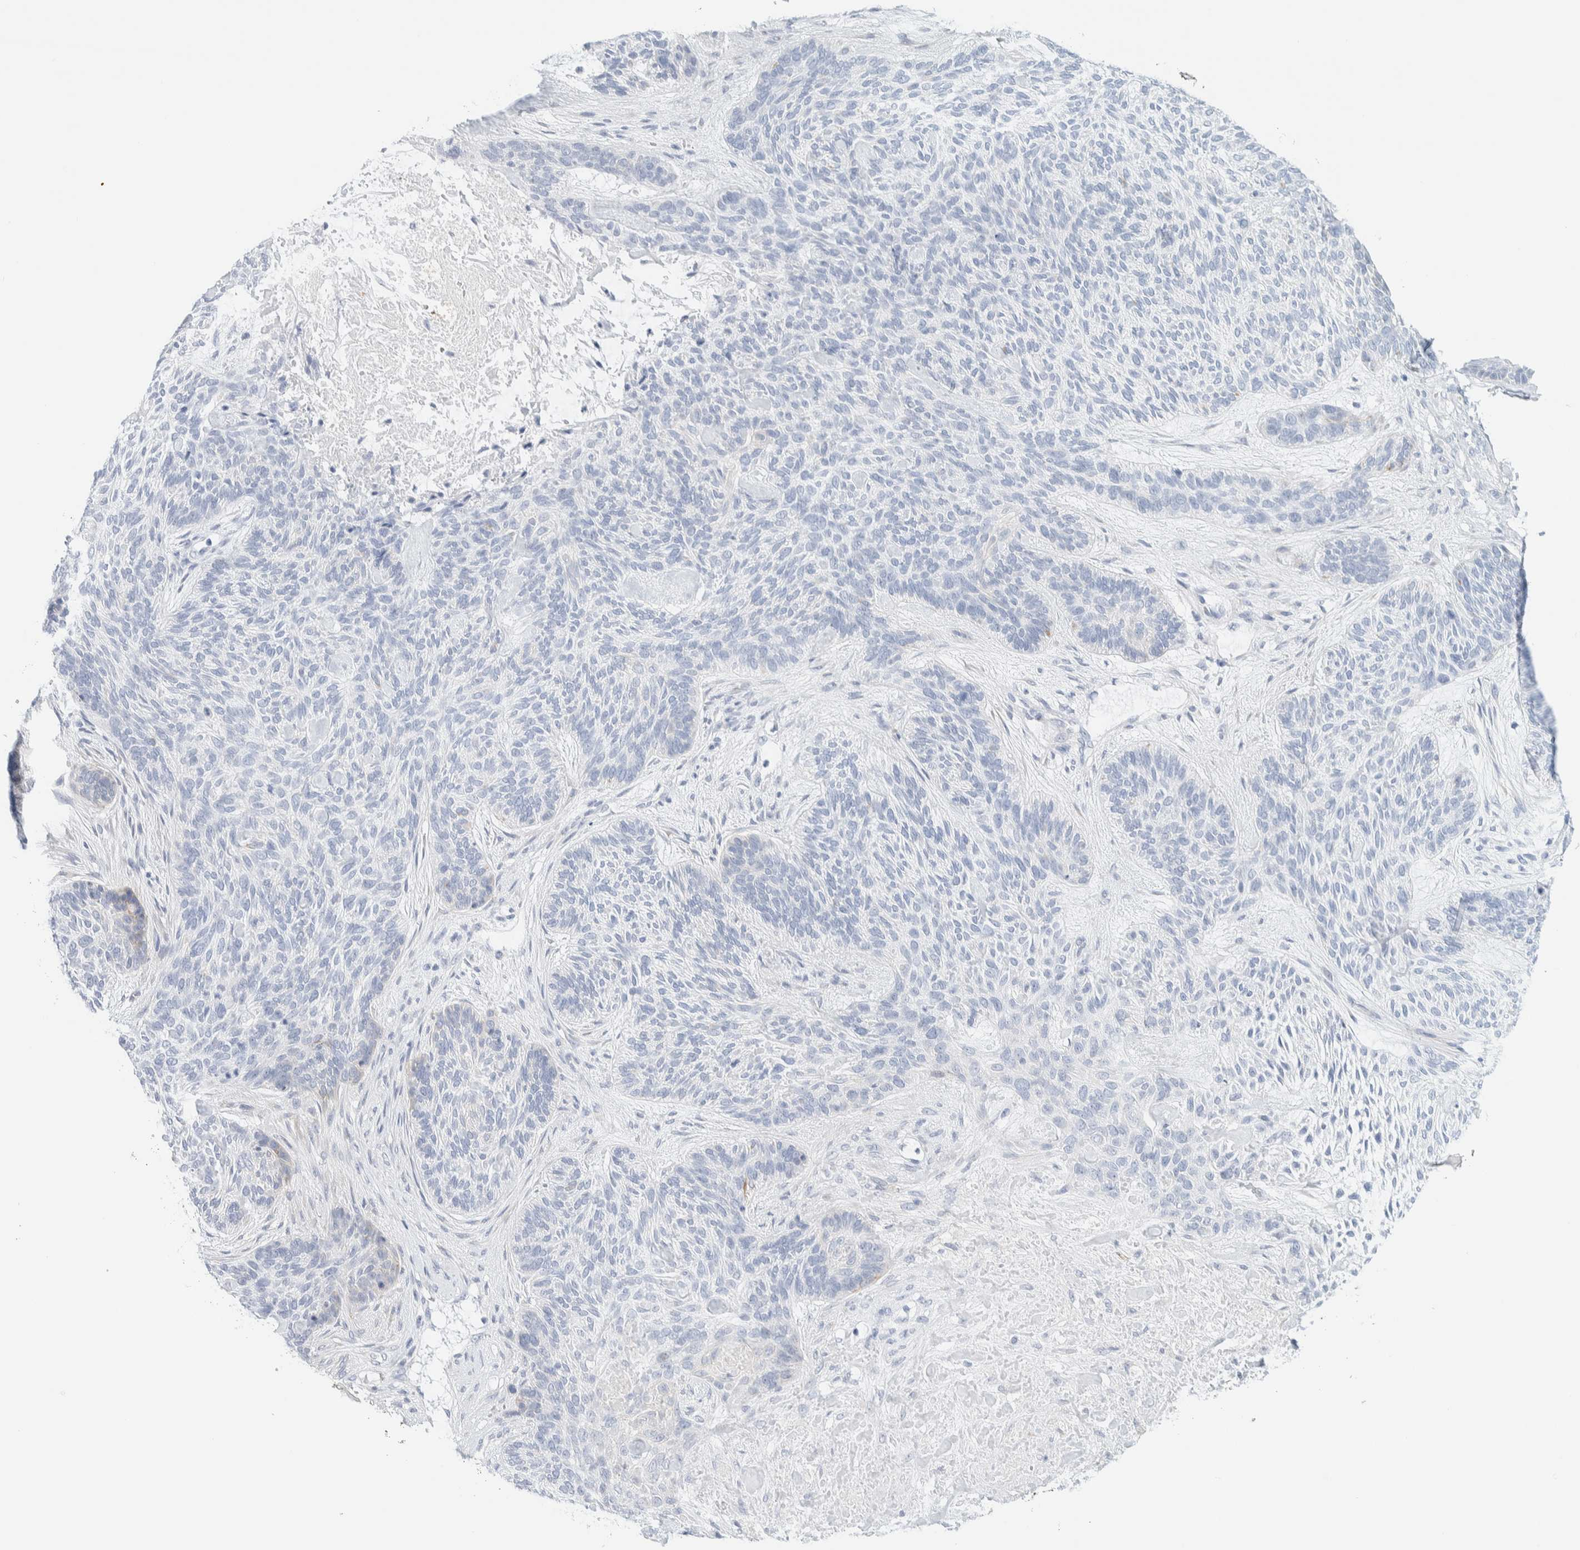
{"staining": {"intensity": "negative", "quantity": "none", "location": "none"}, "tissue": "skin cancer", "cell_type": "Tumor cells", "image_type": "cancer", "snomed": [{"axis": "morphology", "description": "Basal cell carcinoma"}, {"axis": "topography", "description": "Skin"}], "caption": "Image shows no protein expression in tumor cells of basal cell carcinoma (skin) tissue.", "gene": "ATCAY", "patient": {"sex": "male", "age": 55}}